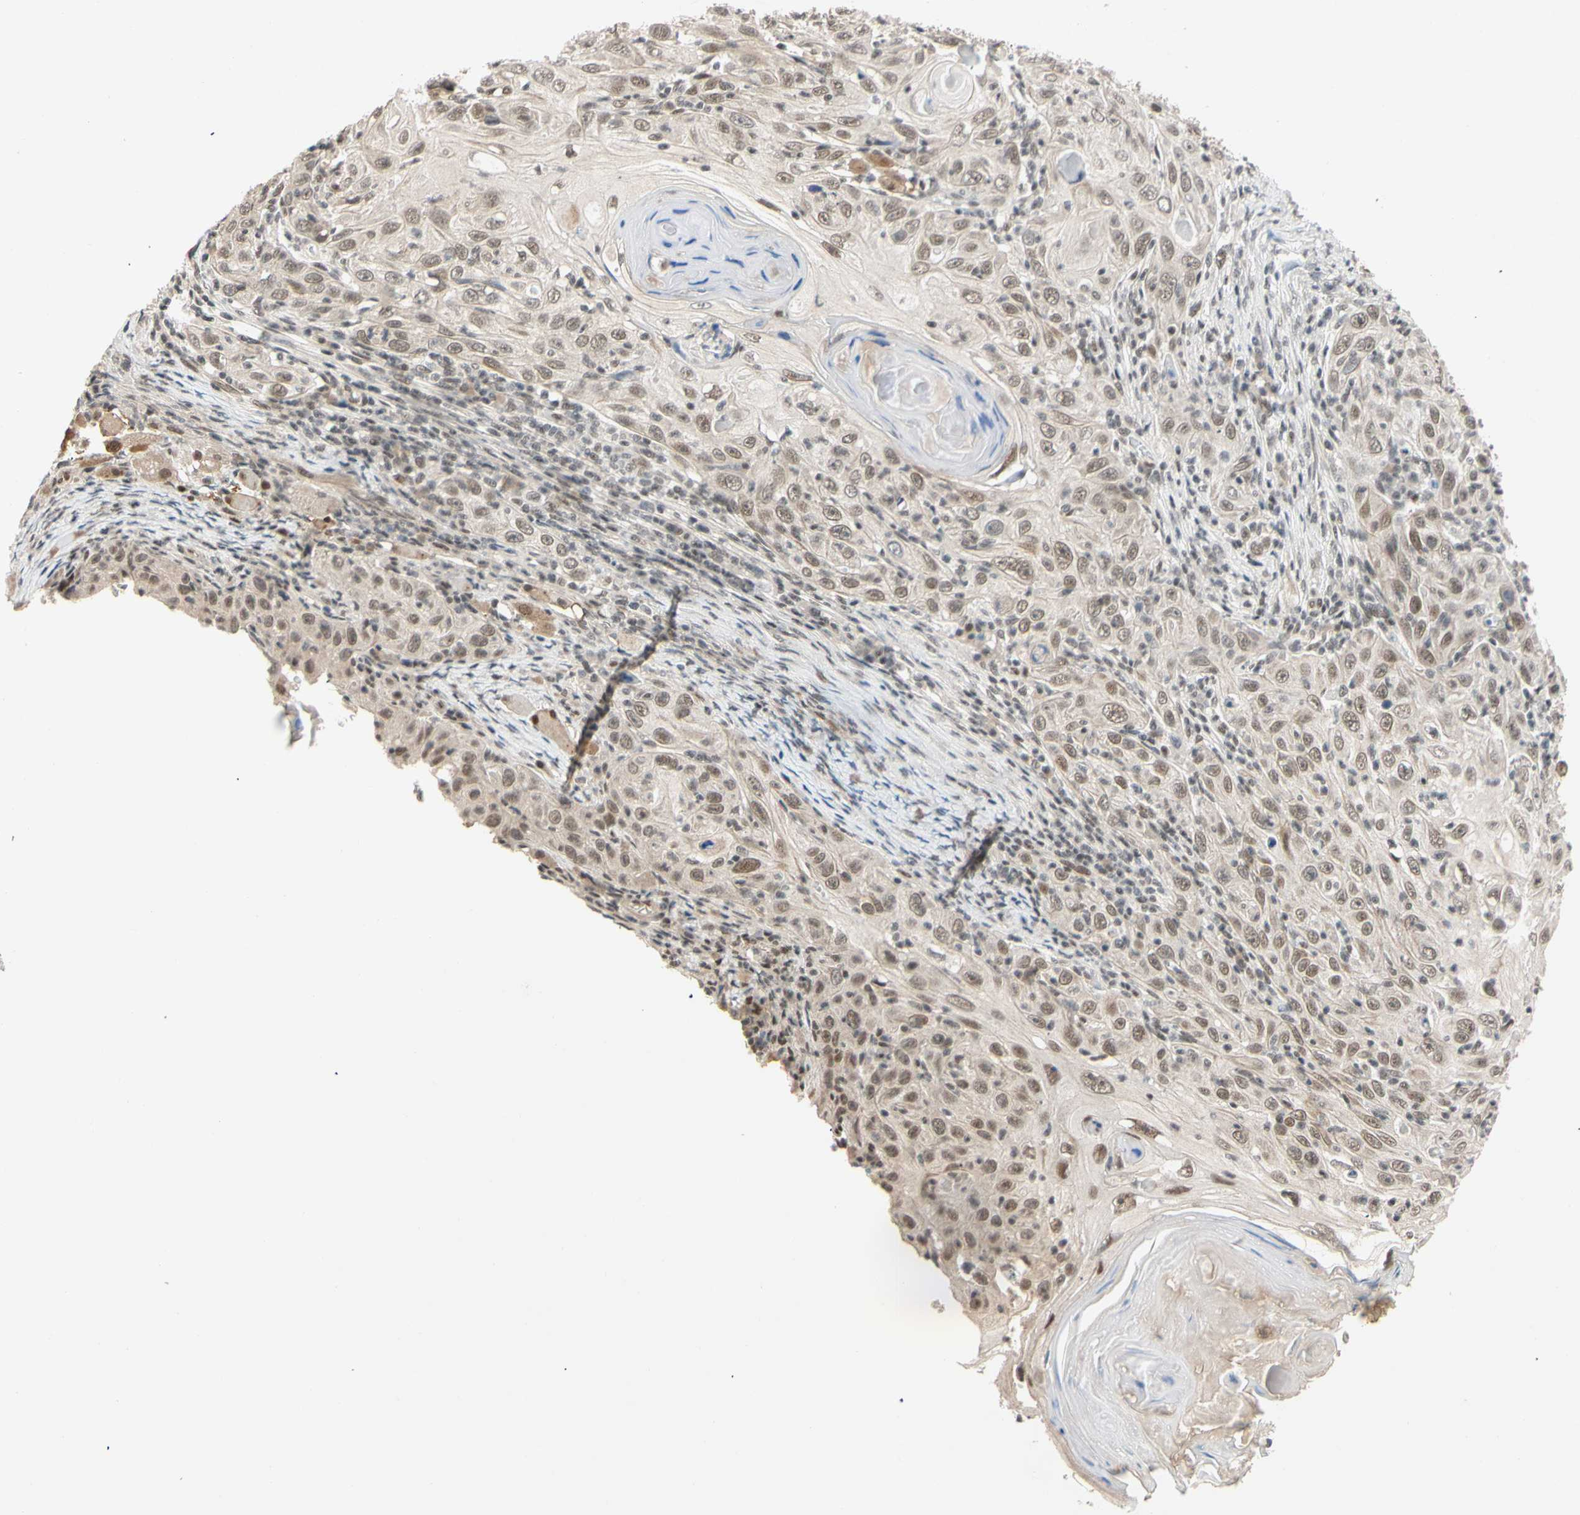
{"staining": {"intensity": "weak", "quantity": ">75%", "location": "nuclear"}, "tissue": "skin cancer", "cell_type": "Tumor cells", "image_type": "cancer", "snomed": [{"axis": "morphology", "description": "Squamous cell carcinoma, NOS"}, {"axis": "topography", "description": "Skin"}], "caption": "Immunohistochemical staining of skin squamous cell carcinoma reveals low levels of weak nuclear protein expression in approximately >75% of tumor cells. The staining was performed using DAB (3,3'-diaminobenzidine) to visualize the protein expression in brown, while the nuclei were stained in blue with hematoxylin (Magnification: 20x).", "gene": "TAF4", "patient": {"sex": "female", "age": 88}}